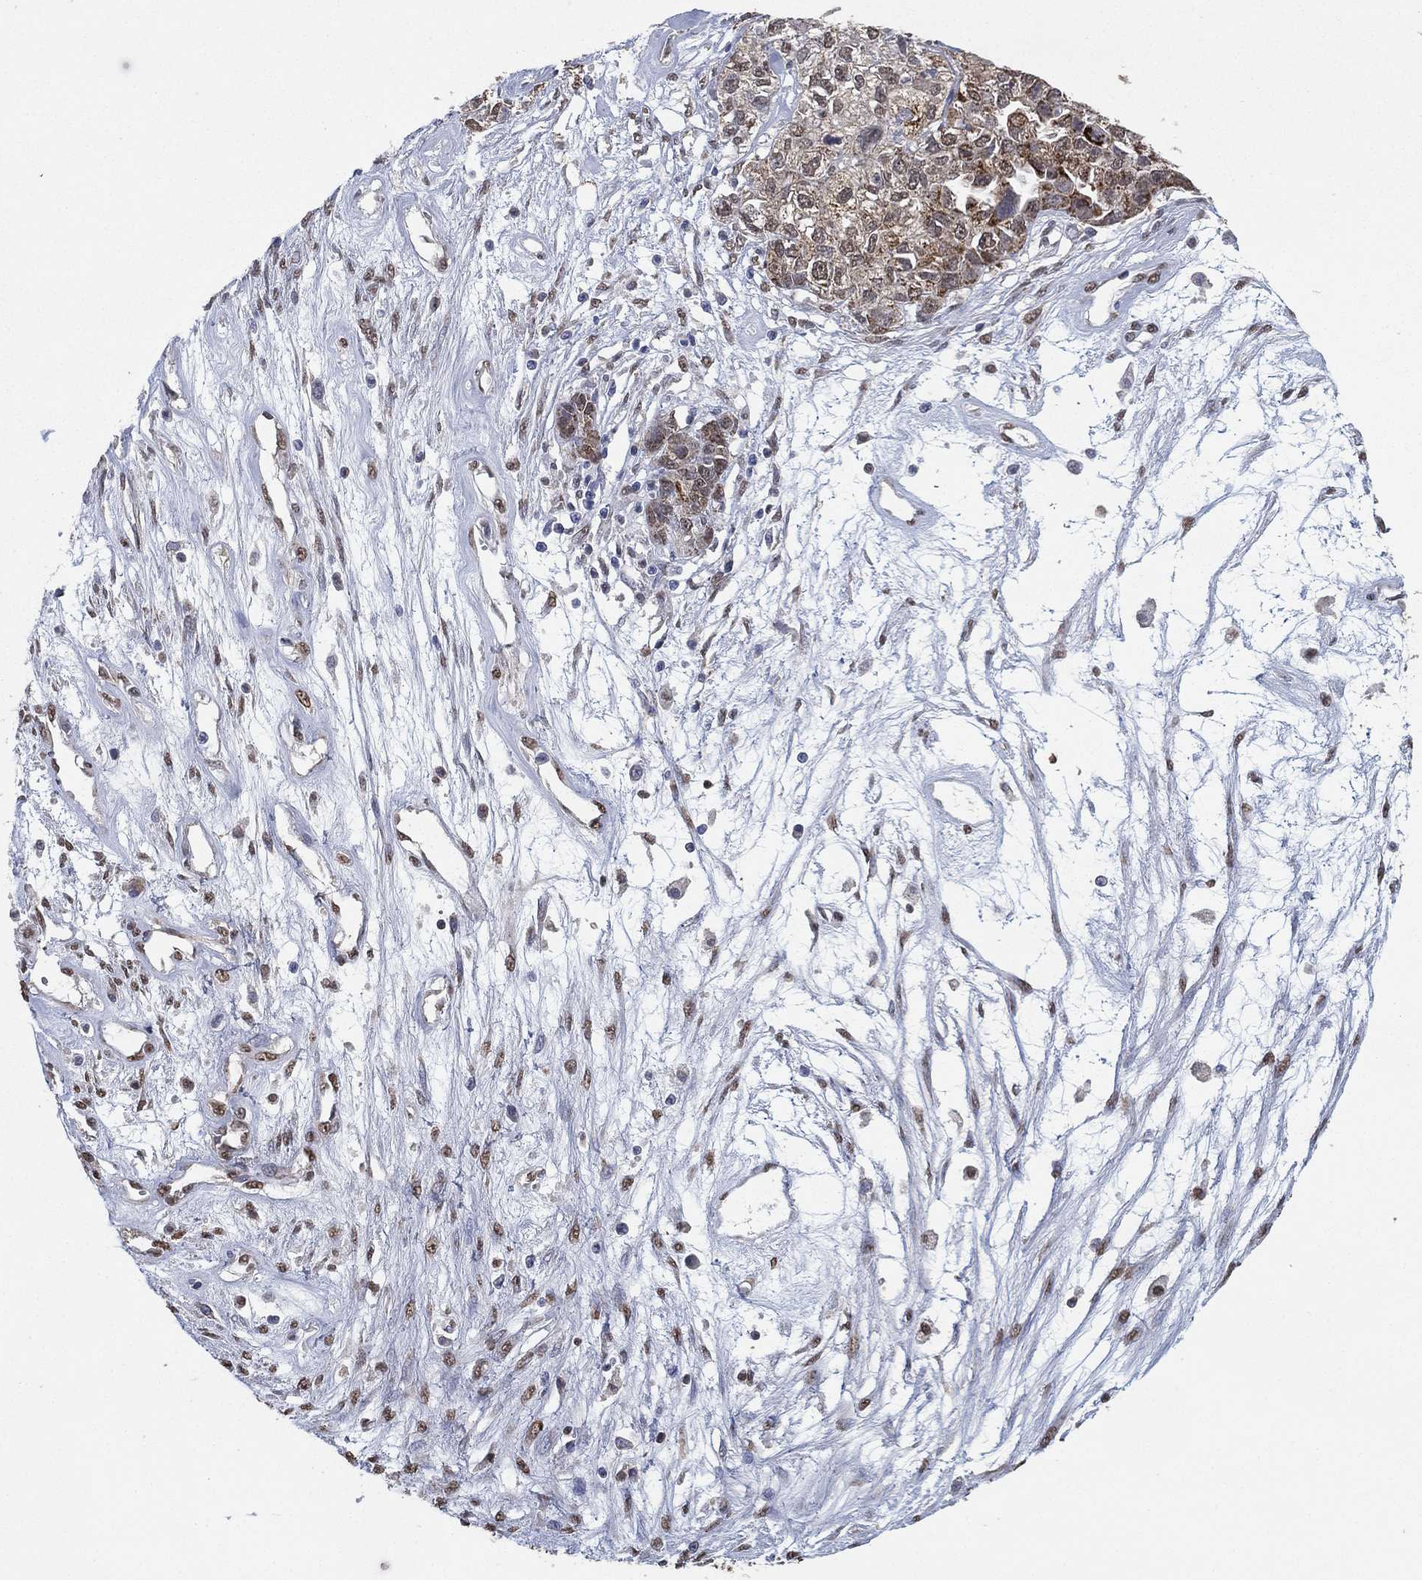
{"staining": {"intensity": "moderate", "quantity": "<25%", "location": "cytoplasmic/membranous"}, "tissue": "ovarian cancer", "cell_type": "Tumor cells", "image_type": "cancer", "snomed": [{"axis": "morphology", "description": "Cystadenocarcinoma, serous, NOS"}, {"axis": "topography", "description": "Ovary"}], "caption": "Ovarian cancer stained with IHC demonstrates moderate cytoplasmic/membranous staining in approximately <25% of tumor cells.", "gene": "ALDH7A1", "patient": {"sex": "female", "age": 87}}